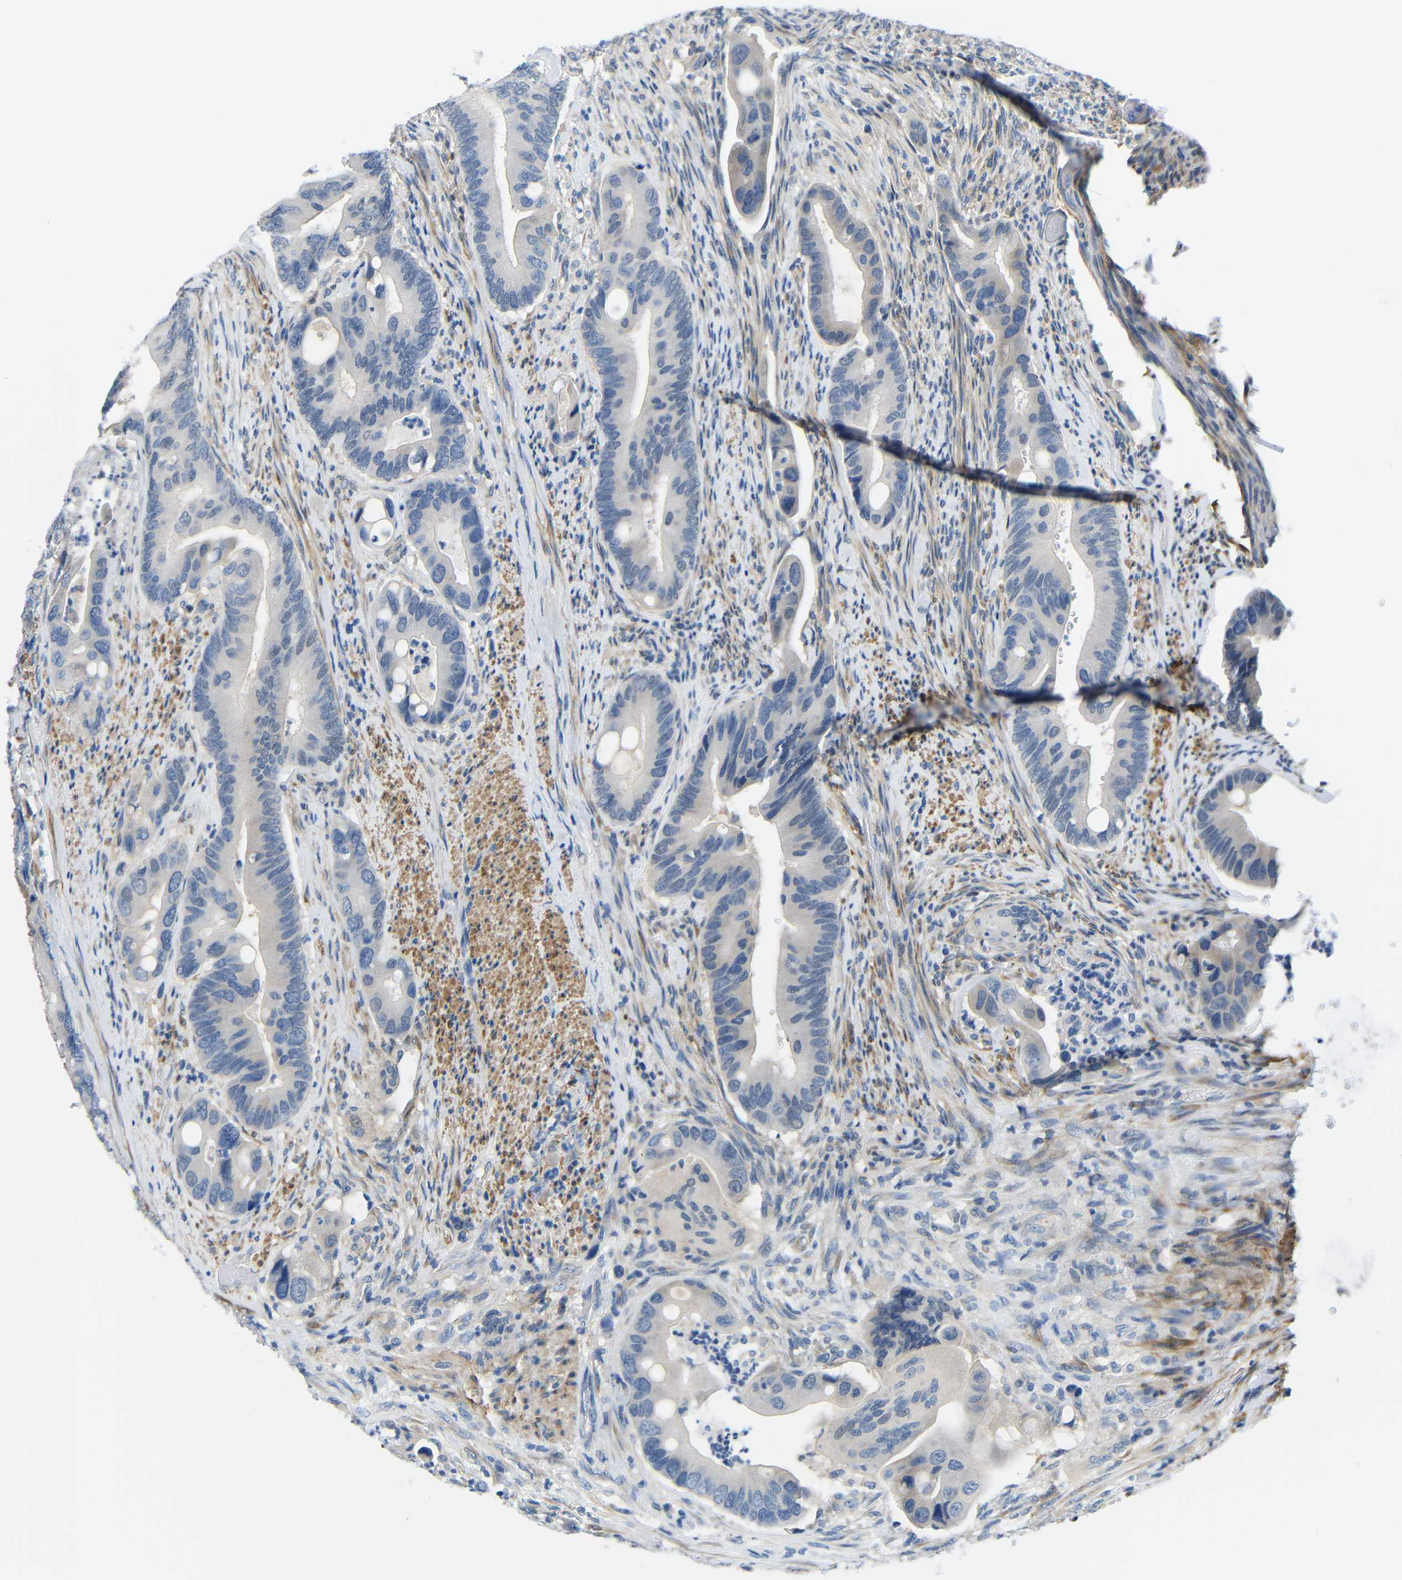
{"staining": {"intensity": "negative", "quantity": "none", "location": "none"}, "tissue": "colorectal cancer", "cell_type": "Tumor cells", "image_type": "cancer", "snomed": [{"axis": "morphology", "description": "Adenocarcinoma, NOS"}, {"axis": "topography", "description": "Rectum"}], "caption": "A histopathology image of colorectal cancer (adenocarcinoma) stained for a protein demonstrates no brown staining in tumor cells.", "gene": "NEGR1", "patient": {"sex": "female", "age": 57}}